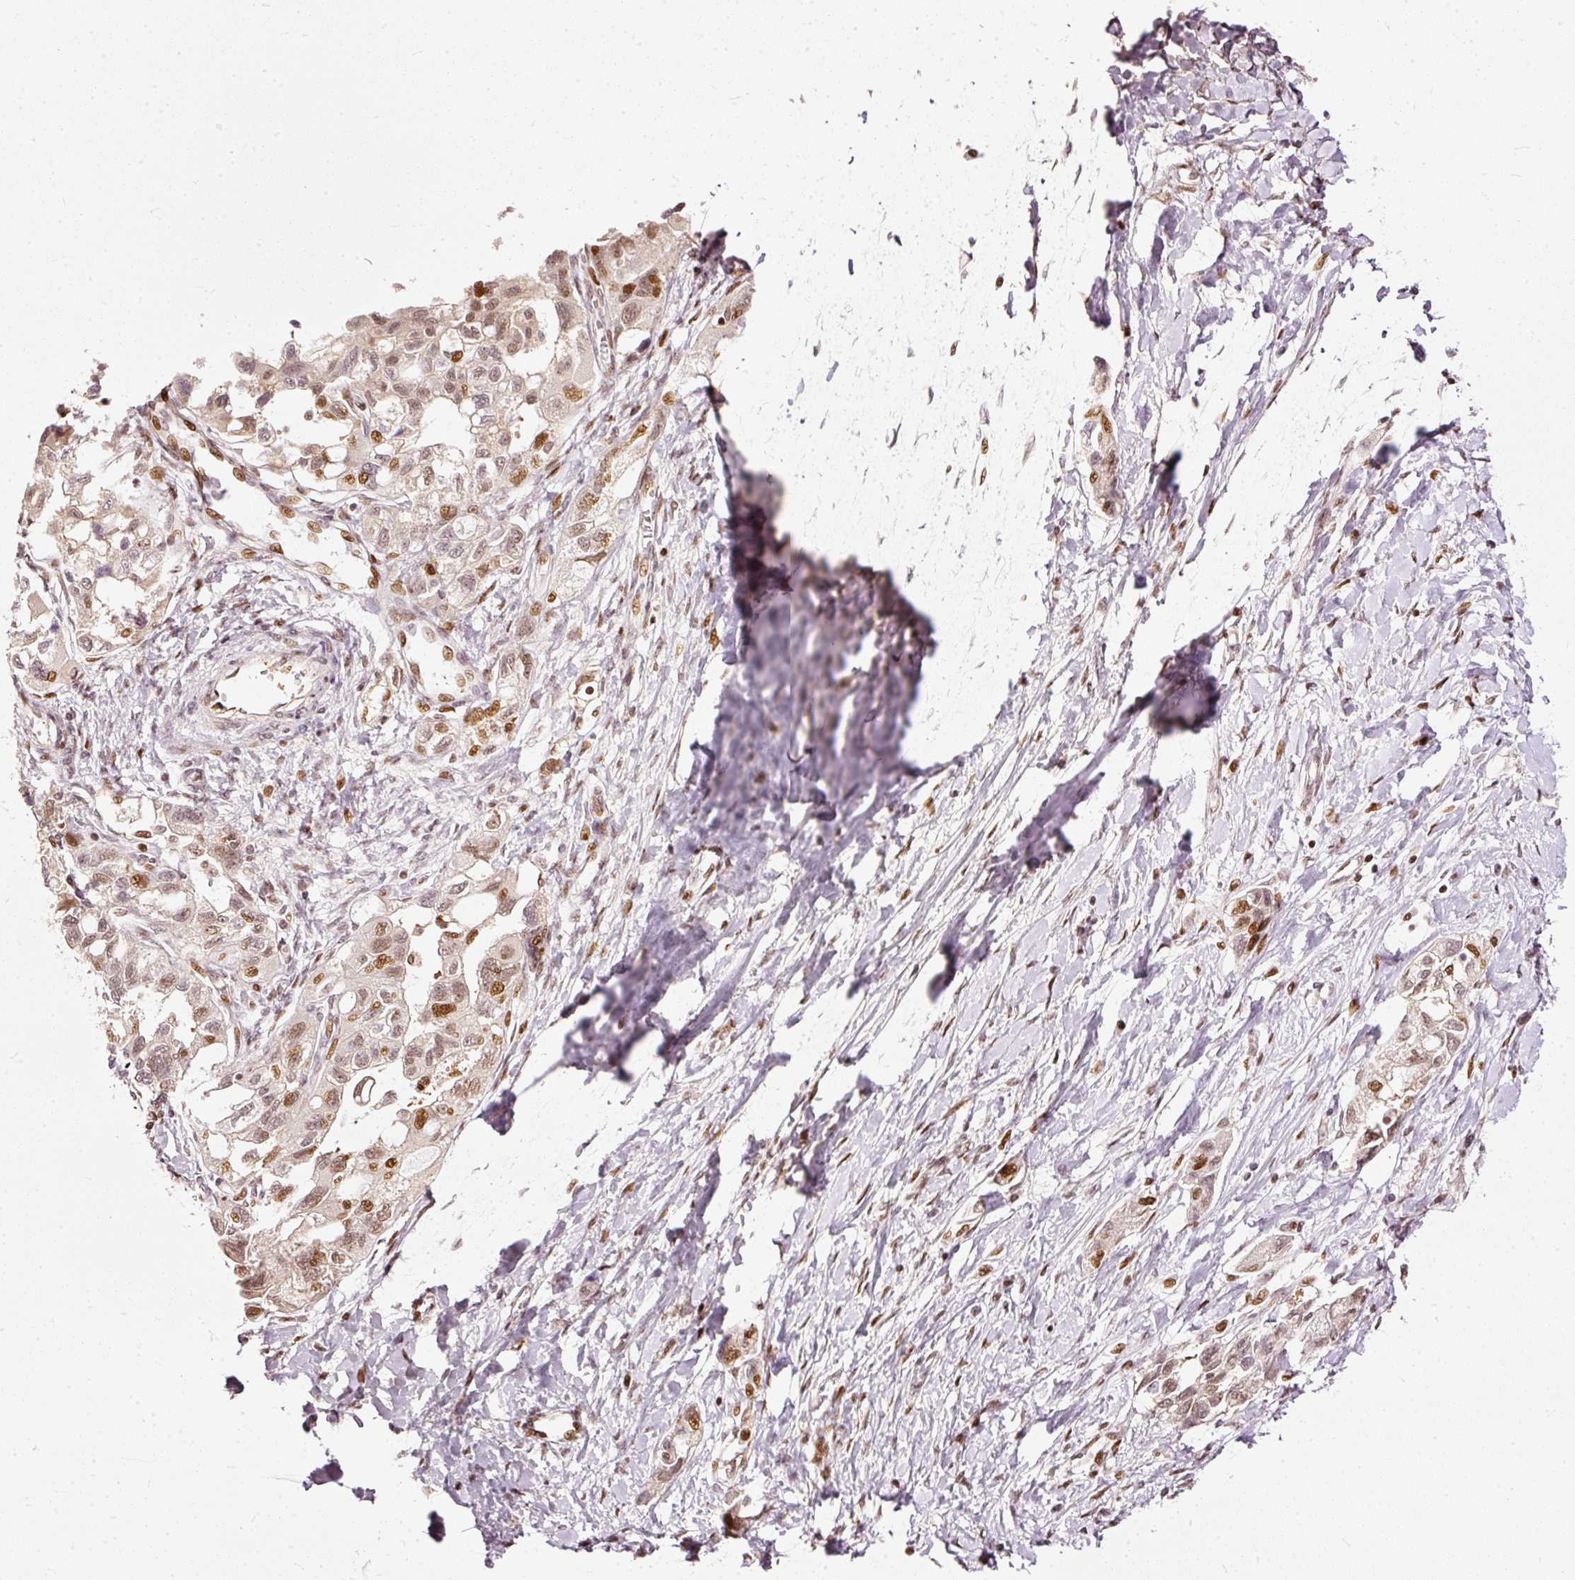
{"staining": {"intensity": "moderate", "quantity": "25%-75%", "location": "nuclear"}, "tissue": "ovarian cancer", "cell_type": "Tumor cells", "image_type": "cancer", "snomed": [{"axis": "morphology", "description": "Carcinoma, NOS"}, {"axis": "morphology", "description": "Cystadenocarcinoma, serous, NOS"}, {"axis": "topography", "description": "Ovary"}], "caption": "Ovarian cancer stained with a protein marker displays moderate staining in tumor cells.", "gene": "ZNF778", "patient": {"sex": "female", "age": 69}}